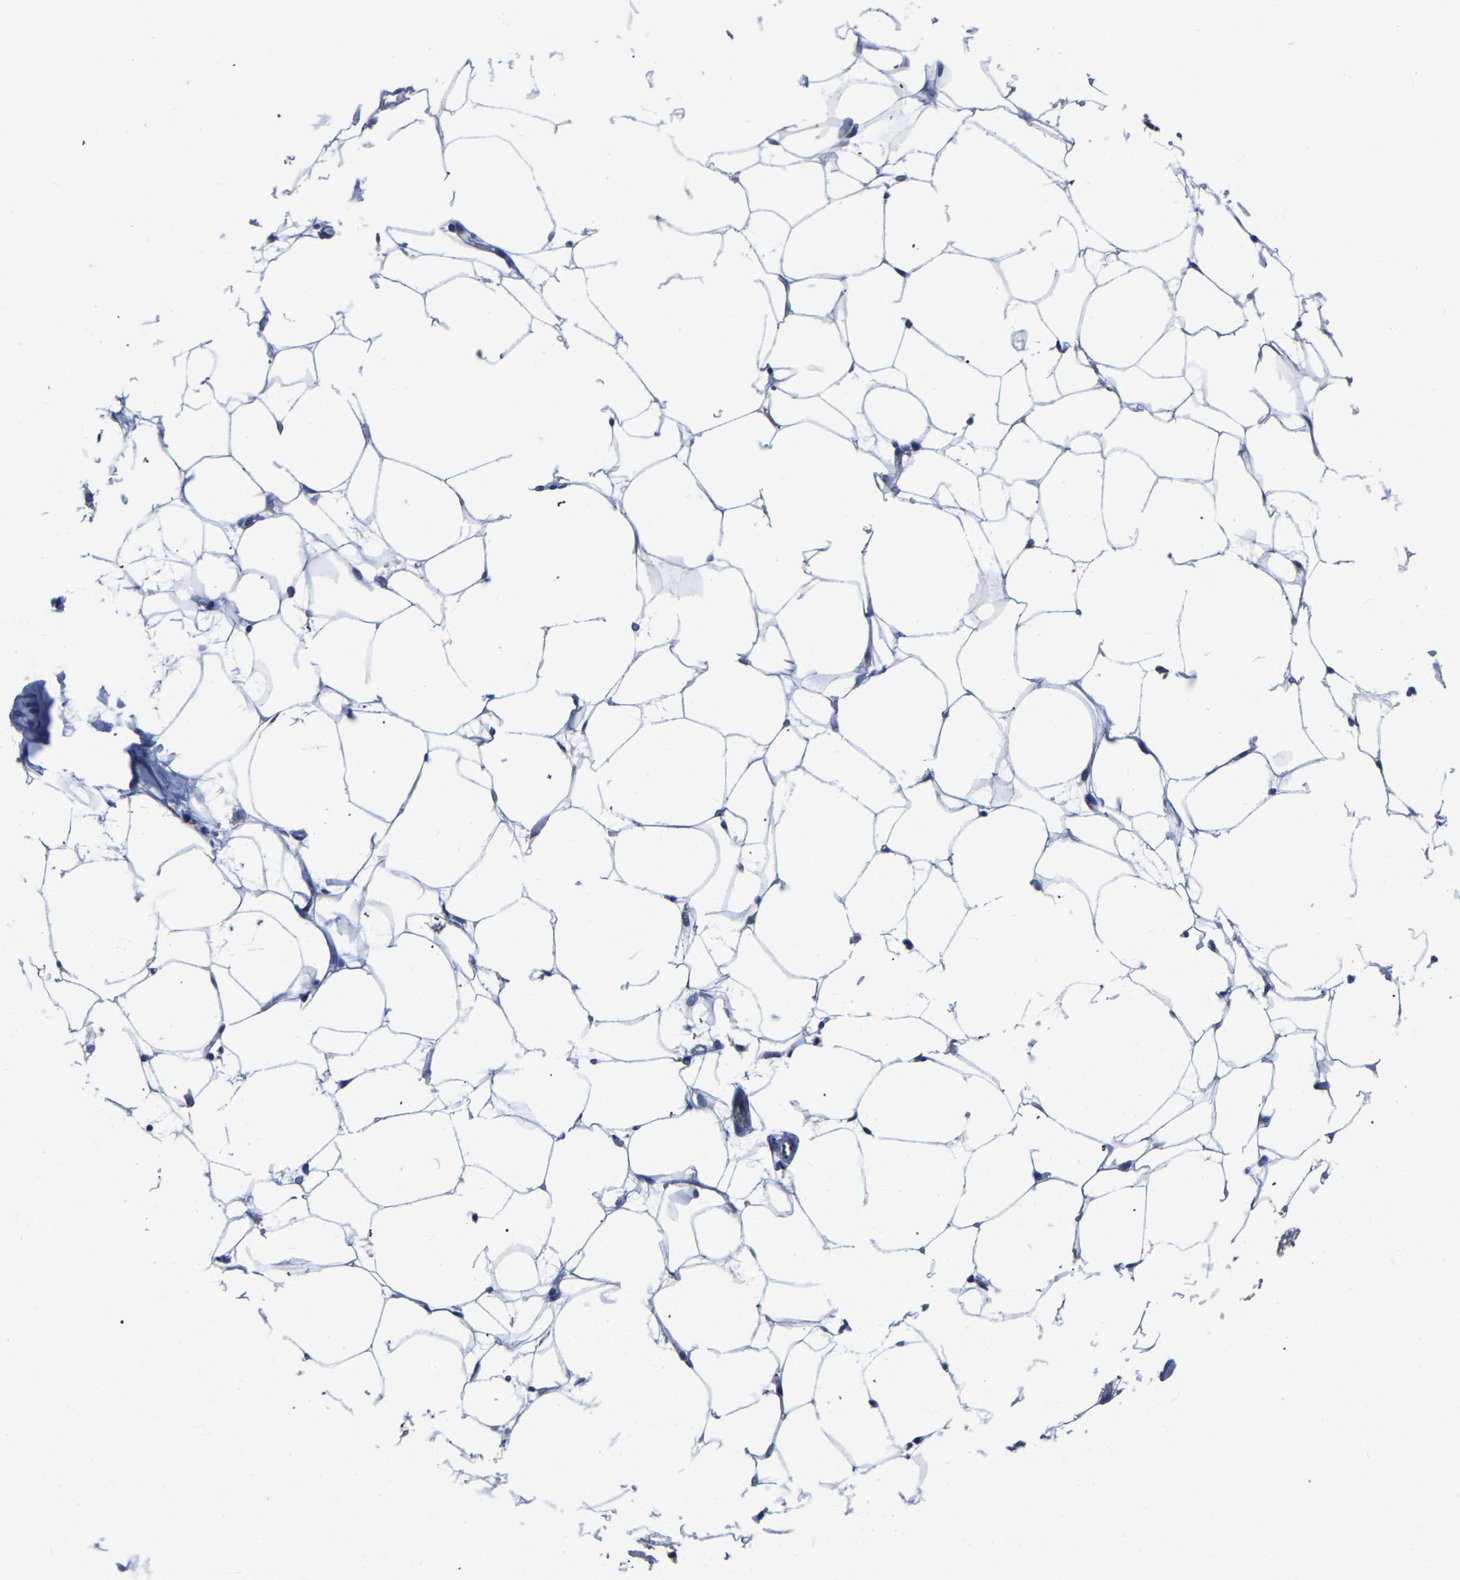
{"staining": {"intensity": "negative", "quantity": "none", "location": "none"}, "tissue": "adipose tissue", "cell_type": "Adipocytes", "image_type": "normal", "snomed": [{"axis": "morphology", "description": "Normal tissue, NOS"}, {"axis": "topography", "description": "Breast"}, {"axis": "topography", "description": "Soft tissue"}], "caption": "The image demonstrates no significant expression in adipocytes of adipose tissue. (Stains: DAB (3,3'-diaminobenzidine) immunohistochemistry (IHC) with hematoxylin counter stain, Microscopy: brightfield microscopy at high magnification).", "gene": "PDLIM7", "patient": {"sex": "female", "age": 75}}